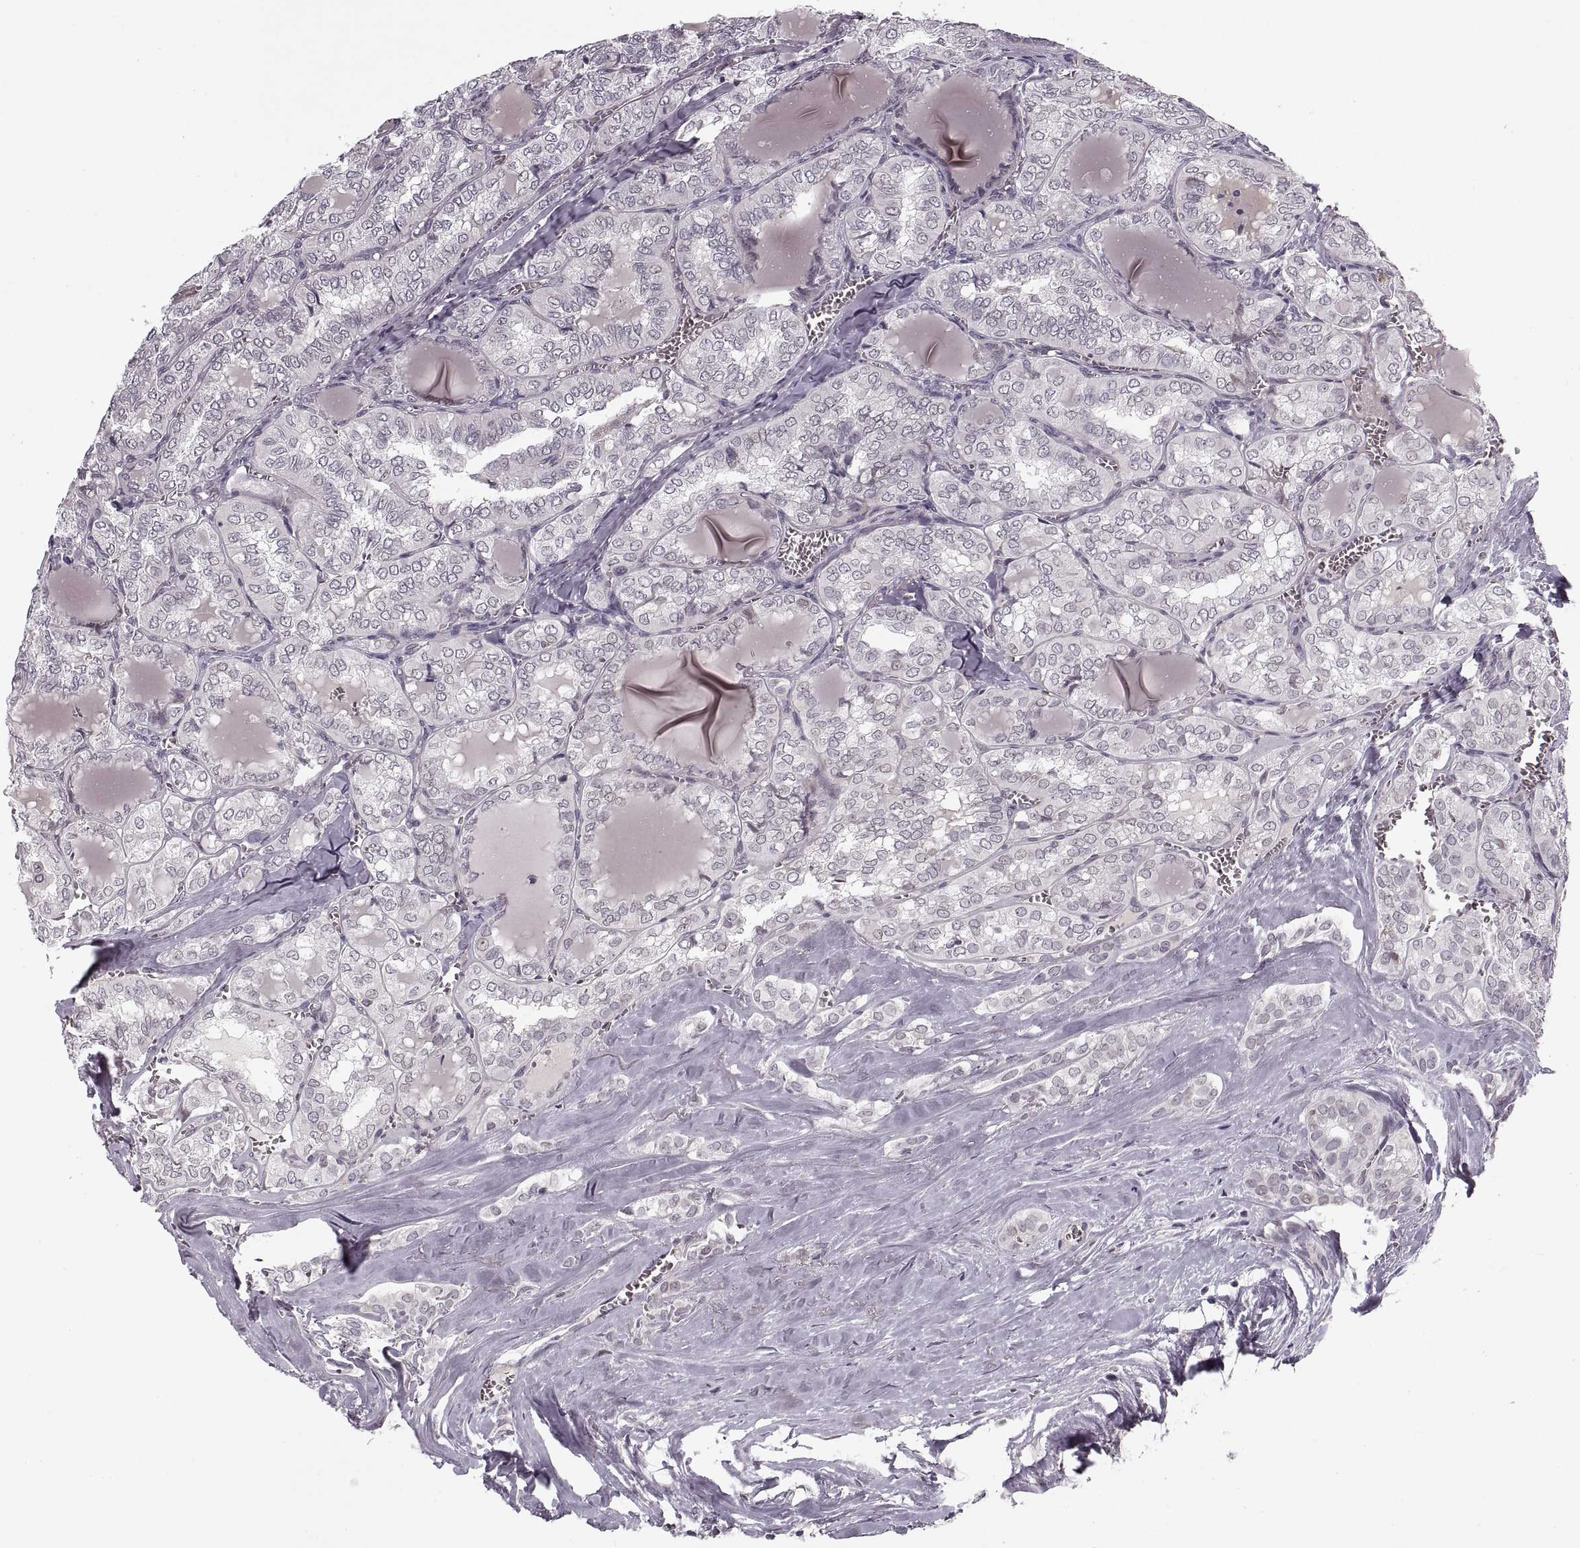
{"staining": {"intensity": "negative", "quantity": "none", "location": "none"}, "tissue": "thyroid cancer", "cell_type": "Tumor cells", "image_type": "cancer", "snomed": [{"axis": "morphology", "description": "Papillary adenocarcinoma, NOS"}, {"axis": "topography", "description": "Thyroid gland"}], "caption": "A photomicrograph of human papillary adenocarcinoma (thyroid) is negative for staining in tumor cells. (DAB (3,3'-diaminobenzidine) IHC with hematoxylin counter stain).", "gene": "ASIC3", "patient": {"sex": "female", "age": 41}}